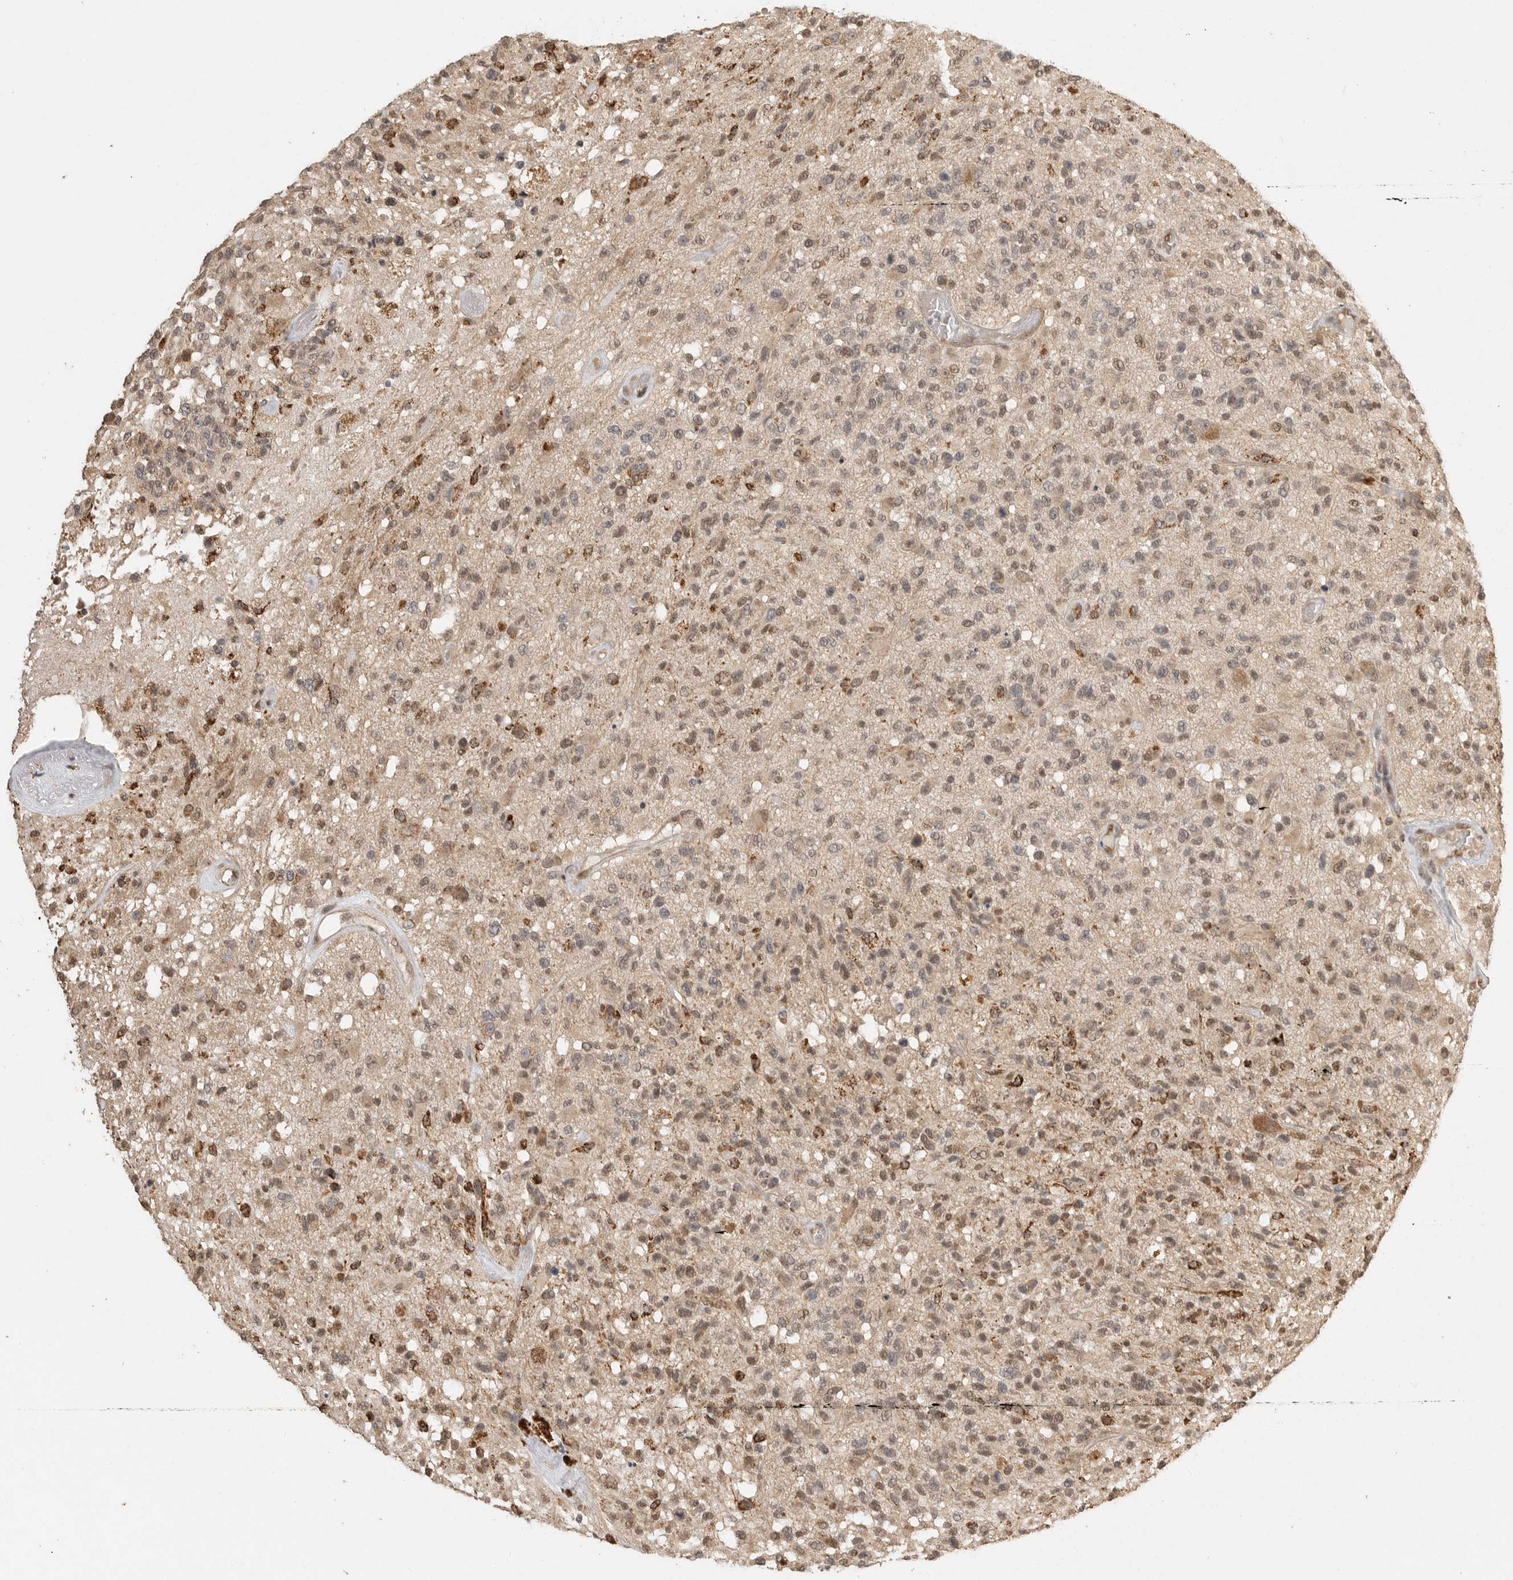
{"staining": {"intensity": "moderate", "quantity": "25%-75%", "location": "cytoplasmic/membranous,nuclear"}, "tissue": "glioma", "cell_type": "Tumor cells", "image_type": "cancer", "snomed": [{"axis": "morphology", "description": "Glioma, malignant, High grade"}, {"axis": "morphology", "description": "Glioblastoma, NOS"}, {"axis": "topography", "description": "Brain"}], "caption": "A photomicrograph of human glioma stained for a protein shows moderate cytoplasmic/membranous and nuclear brown staining in tumor cells.", "gene": "DFFA", "patient": {"sex": "male", "age": 60}}